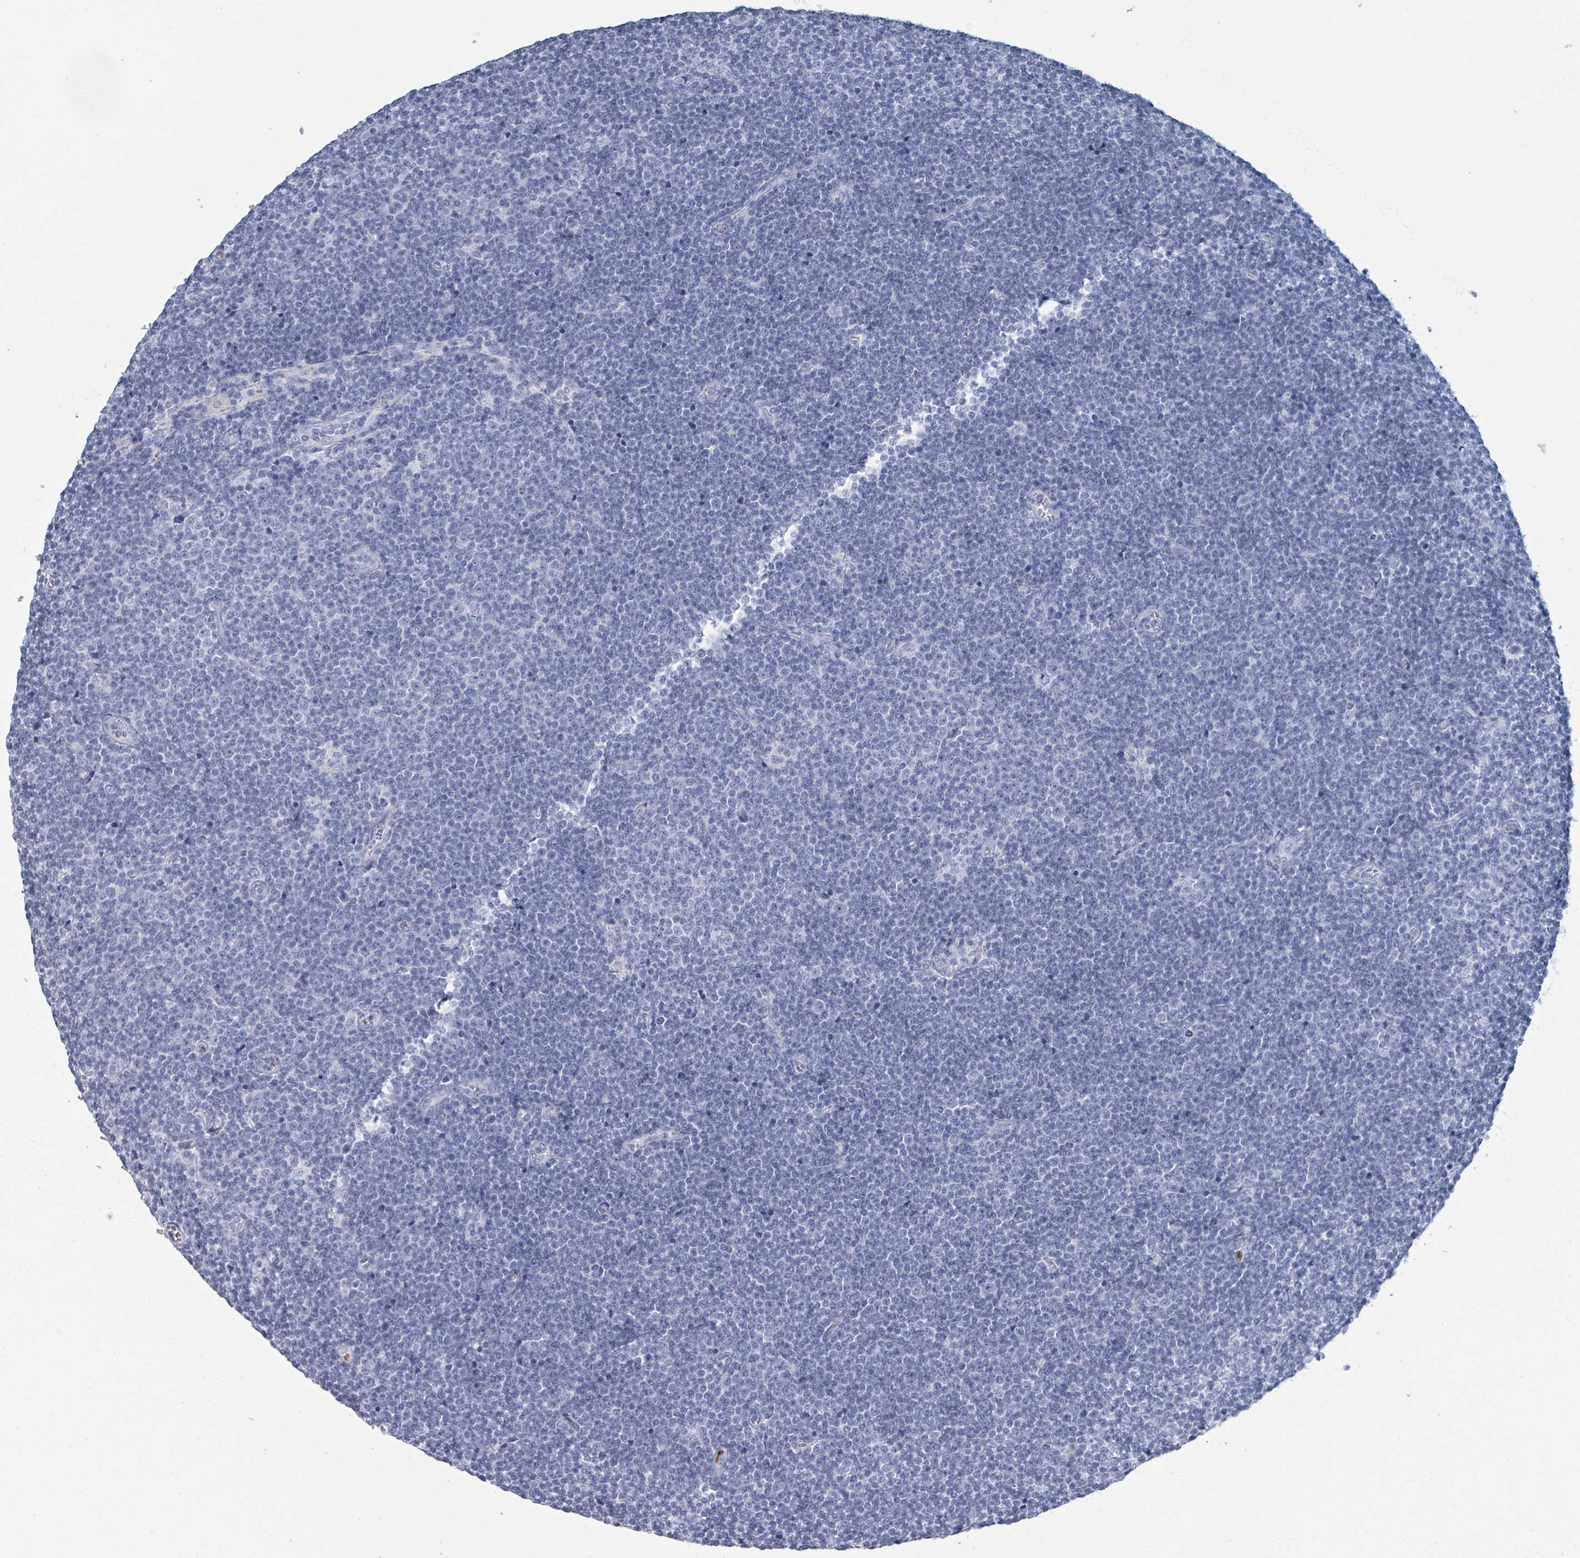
{"staining": {"intensity": "negative", "quantity": "none", "location": "none"}, "tissue": "lymphoma", "cell_type": "Tumor cells", "image_type": "cancer", "snomed": [{"axis": "morphology", "description": "Malignant lymphoma, non-Hodgkin's type, Low grade"}, {"axis": "topography", "description": "Lymph node"}], "caption": "Micrograph shows no significant protein positivity in tumor cells of lymphoma. (Brightfield microscopy of DAB (3,3'-diaminobenzidine) immunohistochemistry at high magnification).", "gene": "DEFA4", "patient": {"sex": "male", "age": 48}}